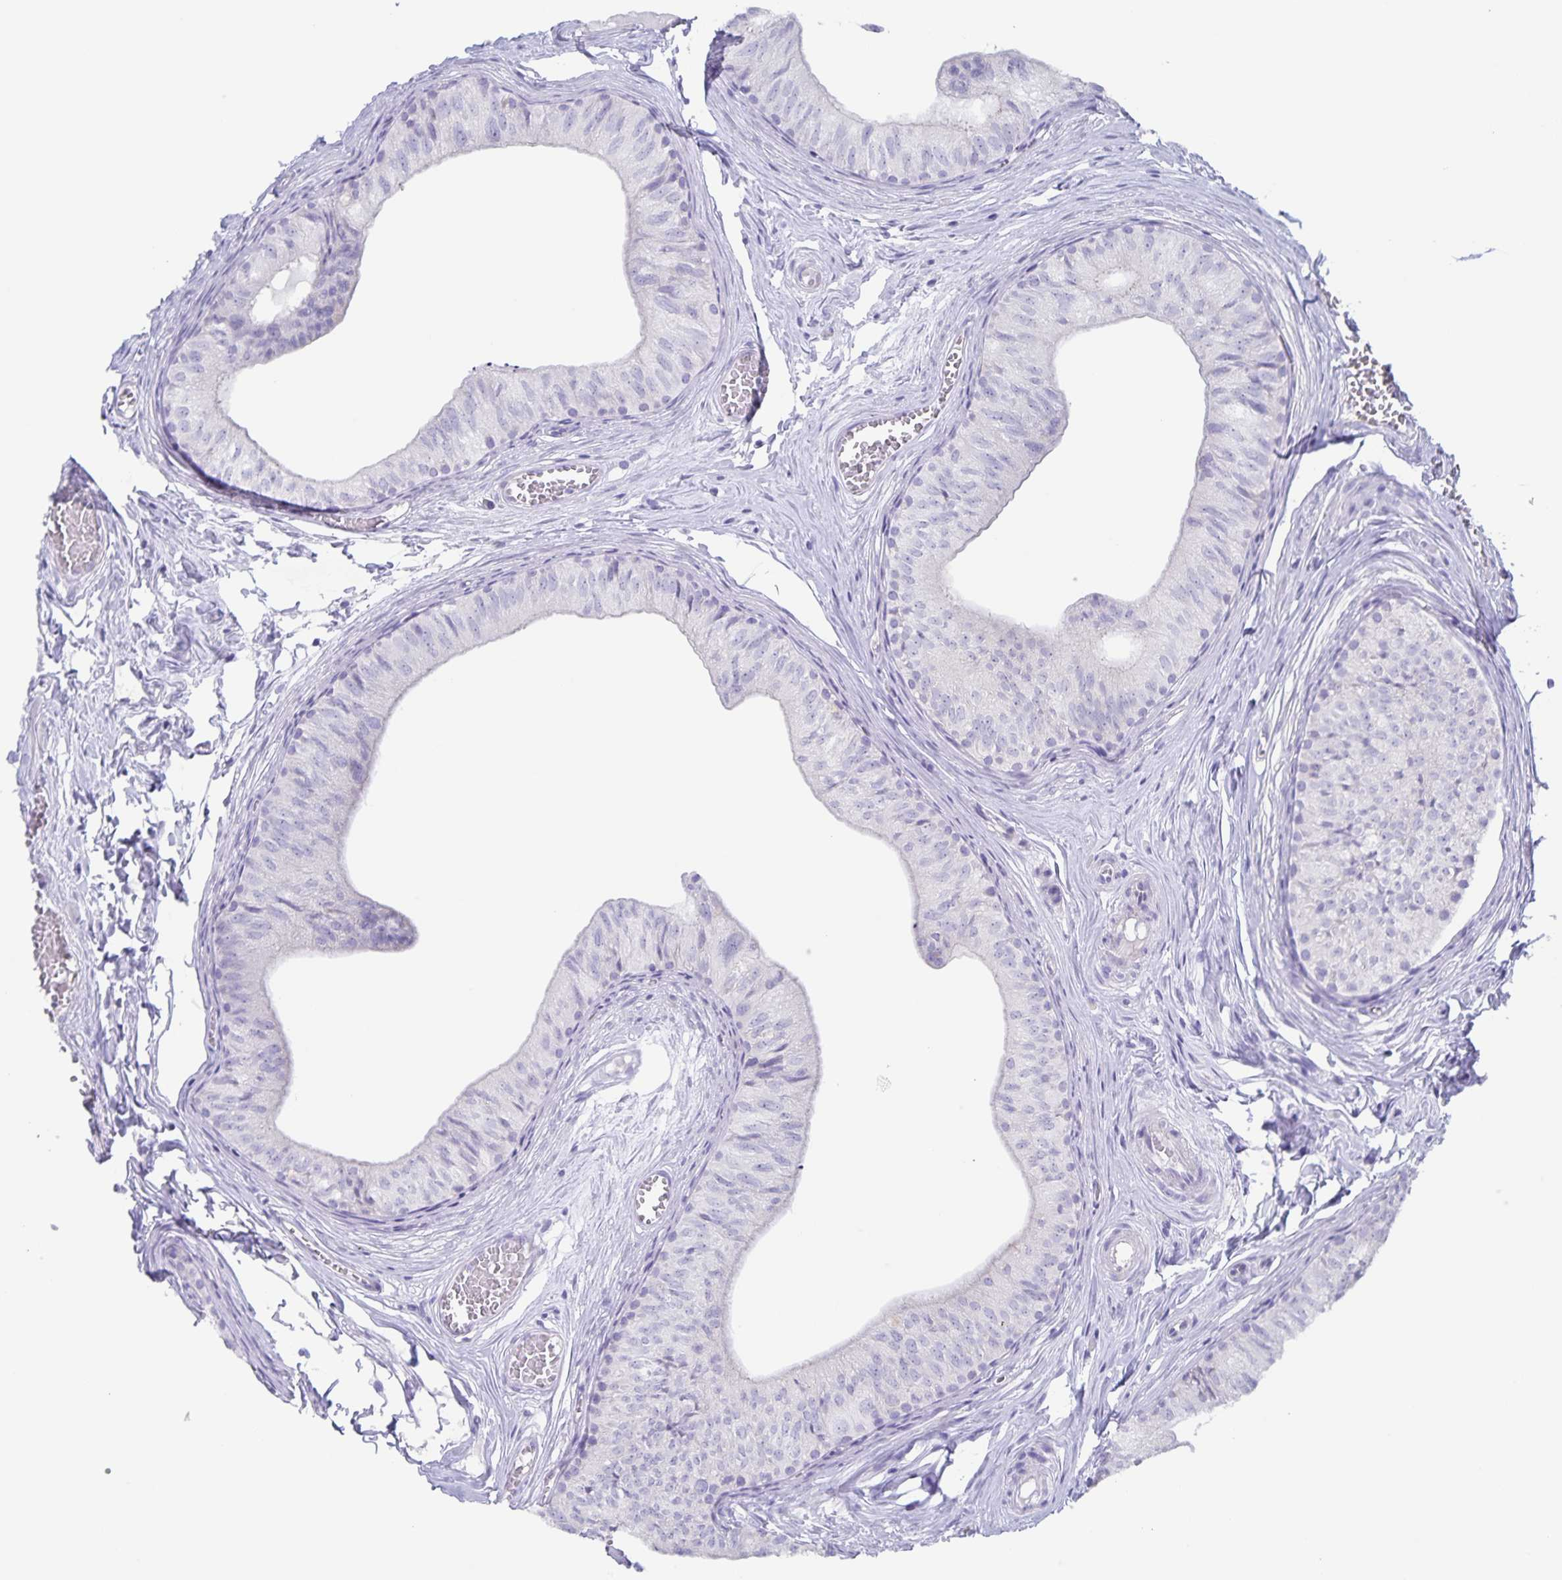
{"staining": {"intensity": "weak", "quantity": "<25%", "location": "cytoplasmic/membranous"}, "tissue": "epididymis", "cell_type": "Glandular cells", "image_type": "normal", "snomed": [{"axis": "morphology", "description": "Normal tissue, NOS"}, {"axis": "topography", "description": "Epididymis"}], "caption": "The image shows no staining of glandular cells in unremarkable epididymis.", "gene": "AQP4", "patient": {"sex": "male", "age": 25}}